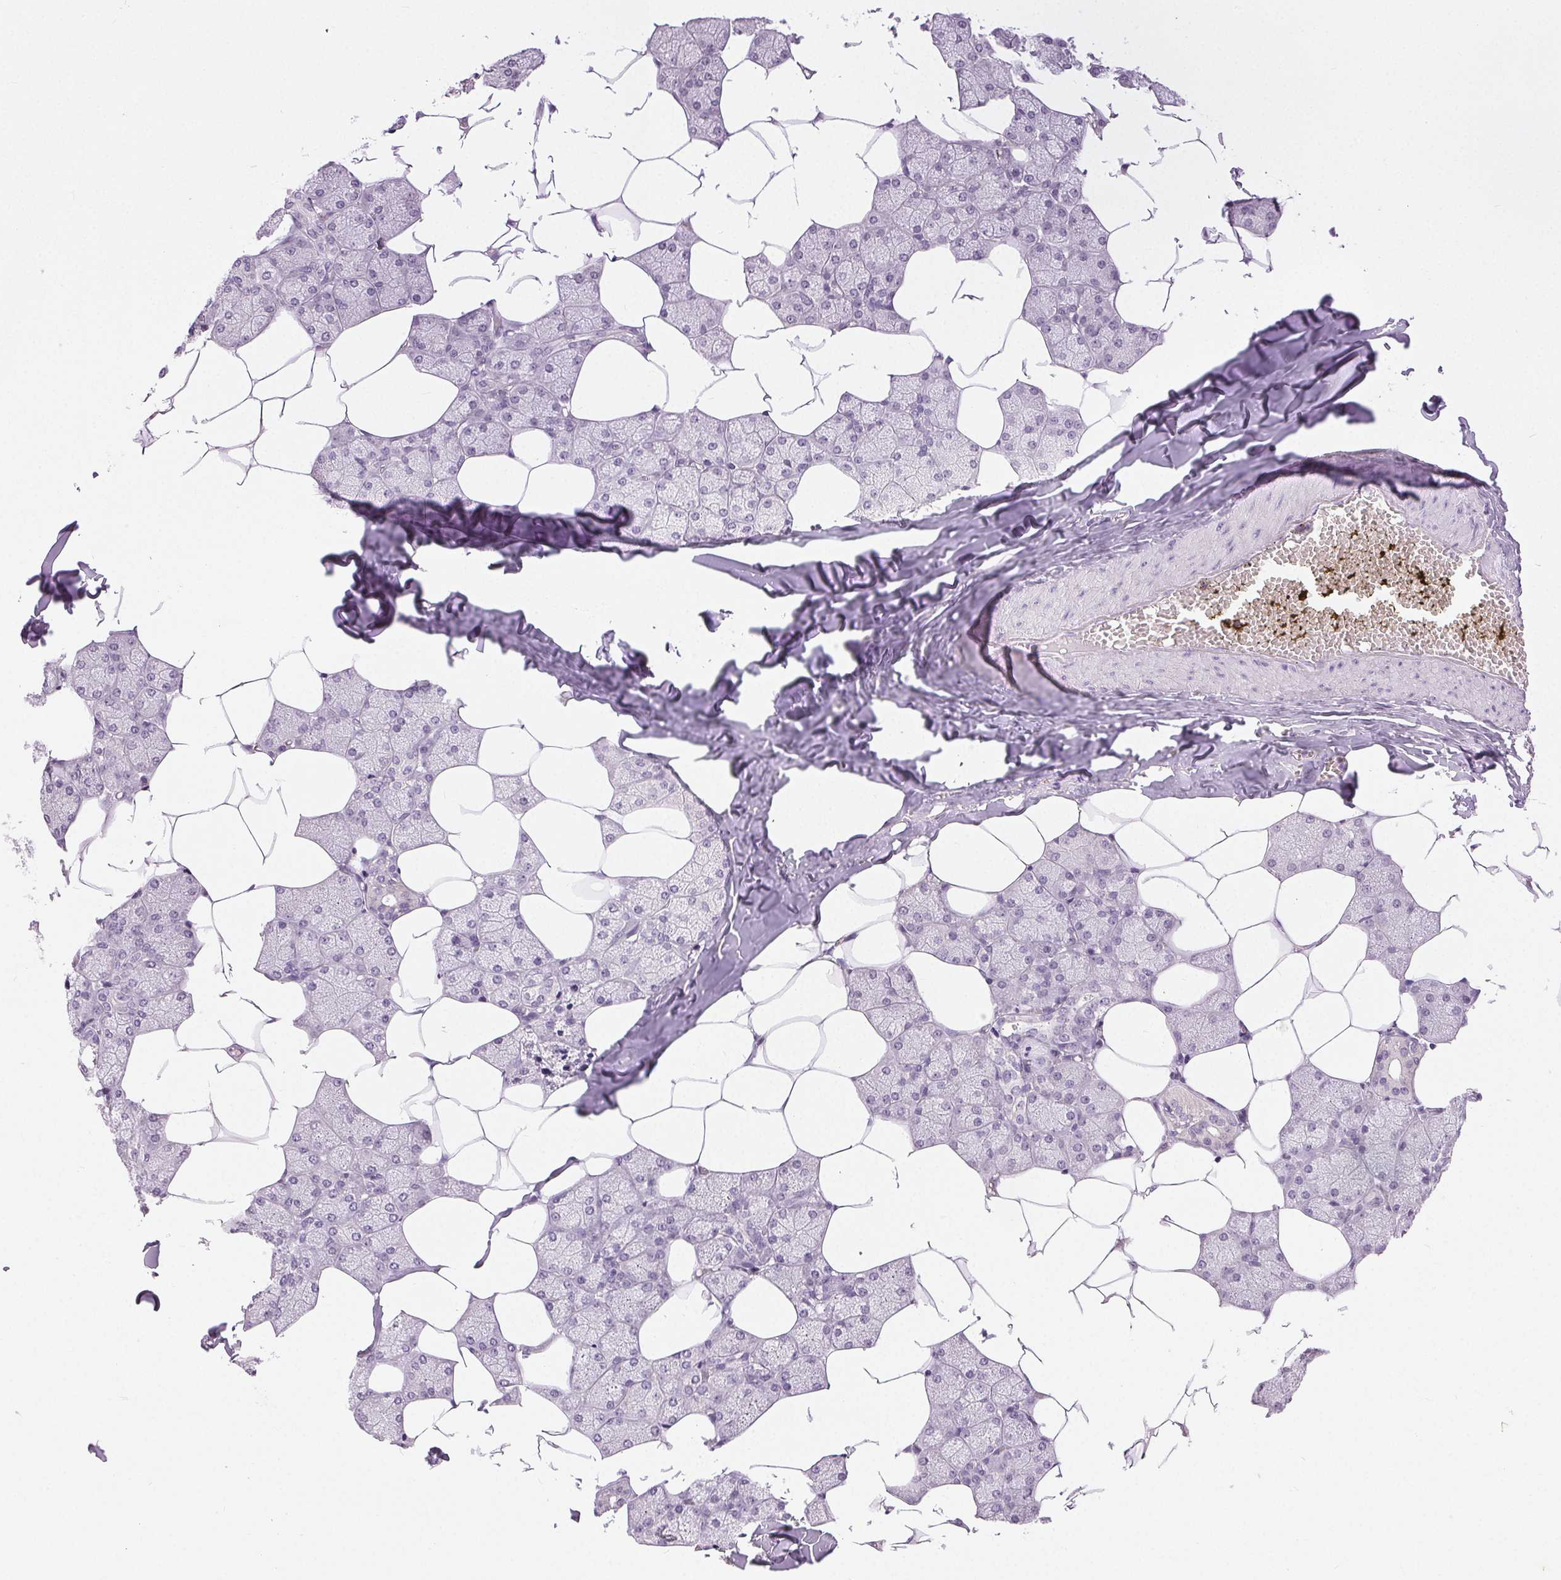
{"staining": {"intensity": "negative", "quantity": "none", "location": "none"}, "tissue": "salivary gland", "cell_type": "Glandular cells", "image_type": "normal", "snomed": [{"axis": "morphology", "description": "Normal tissue, NOS"}, {"axis": "topography", "description": "Salivary gland"}], "caption": "Salivary gland was stained to show a protein in brown. There is no significant expression in glandular cells. The staining is performed using DAB brown chromogen with nuclei counter-stained in using hematoxylin.", "gene": "DSG3", "patient": {"sex": "female", "age": 43}}